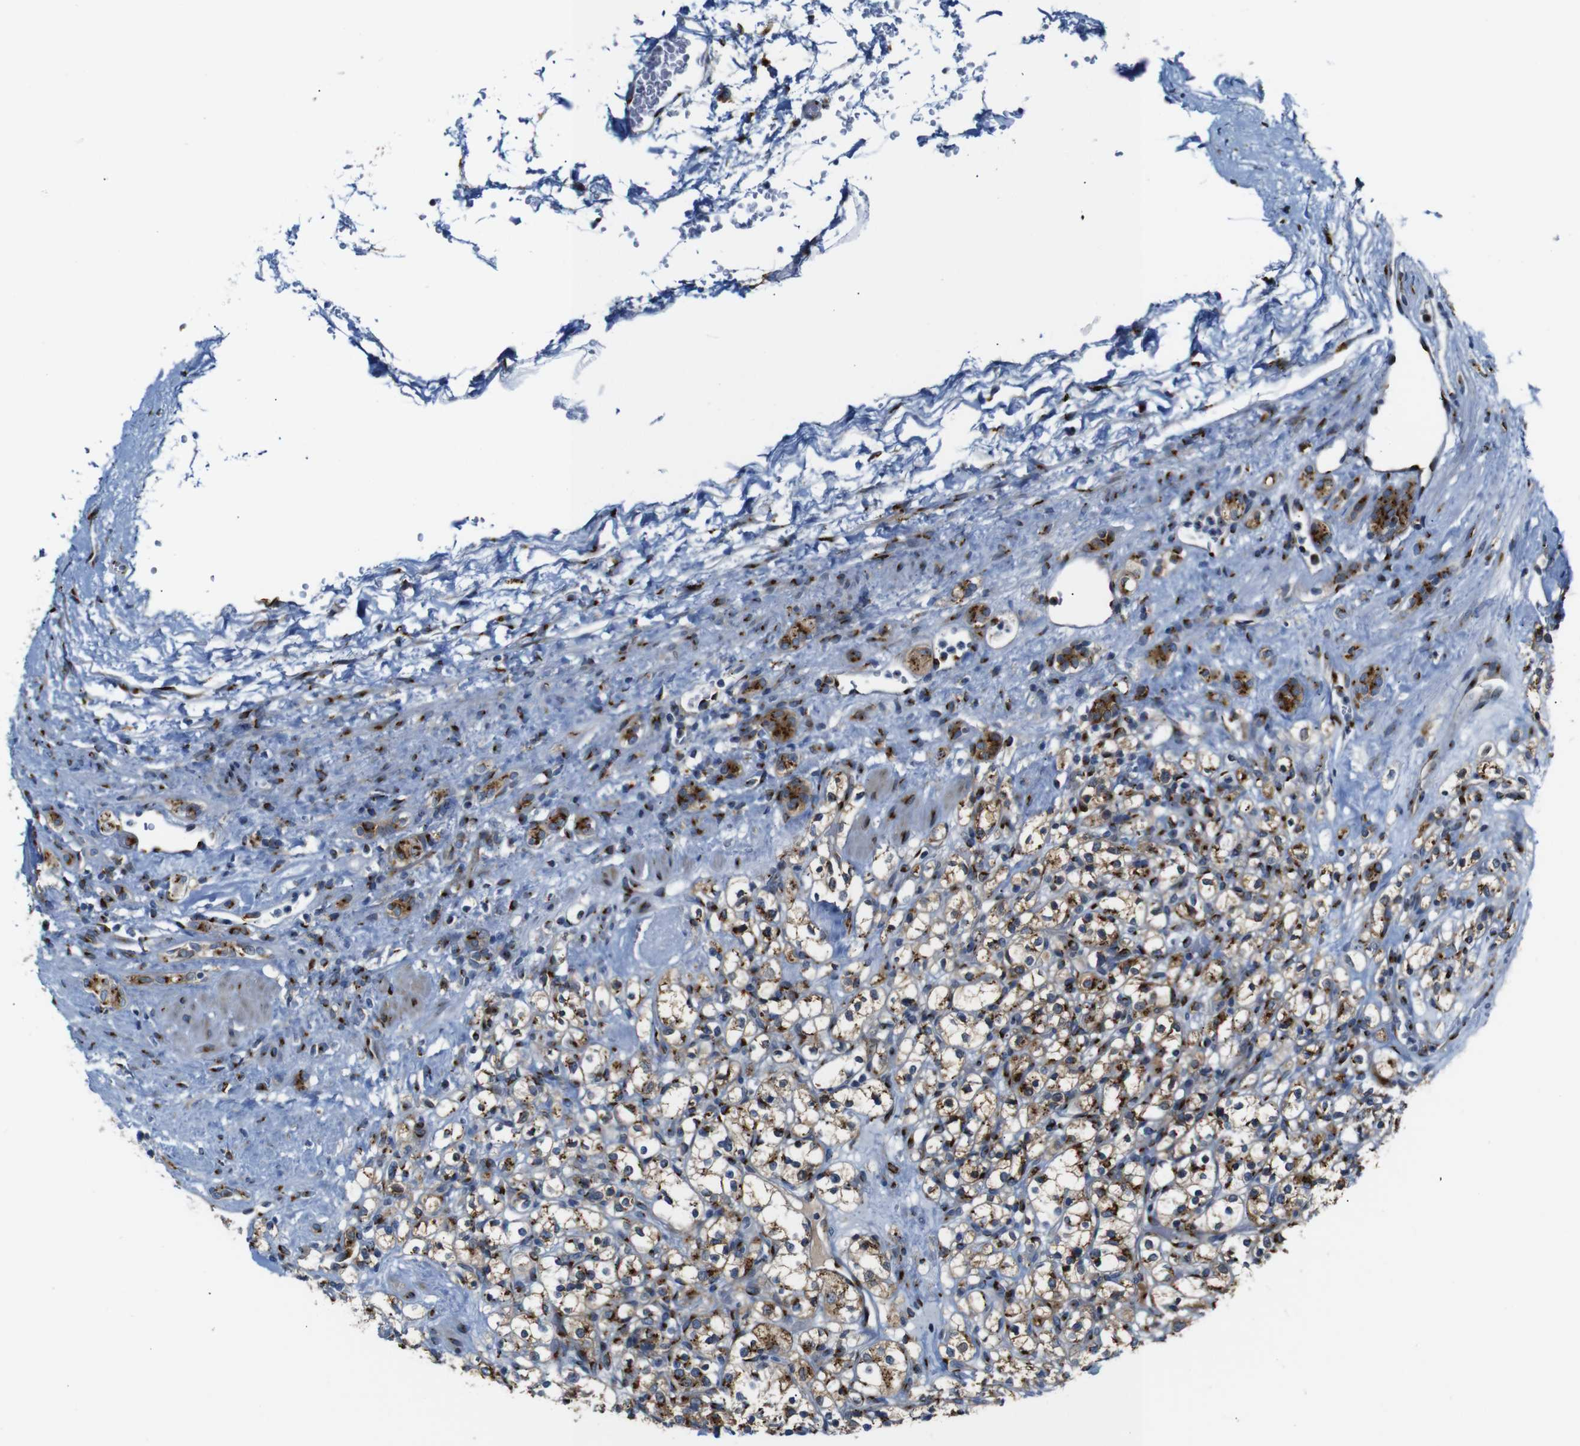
{"staining": {"intensity": "strong", "quantity": ">75%", "location": "cytoplasmic/membranous"}, "tissue": "renal cancer", "cell_type": "Tumor cells", "image_type": "cancer", "snomed": [{"axis": "morphology", "description": "Normal tissue, NOS"}, {"axis": "morphology", "description": "Adenocarcinoma, NOS"}, {"axis": "topography", "description": "Kidney"}], "caption": "Strong cytoplasmic/membranous expression is seen in about >75% of tumor cells in renal cancer.", "gene": "TGOLN2", "patient": {"sex": "female", "age": 72}}